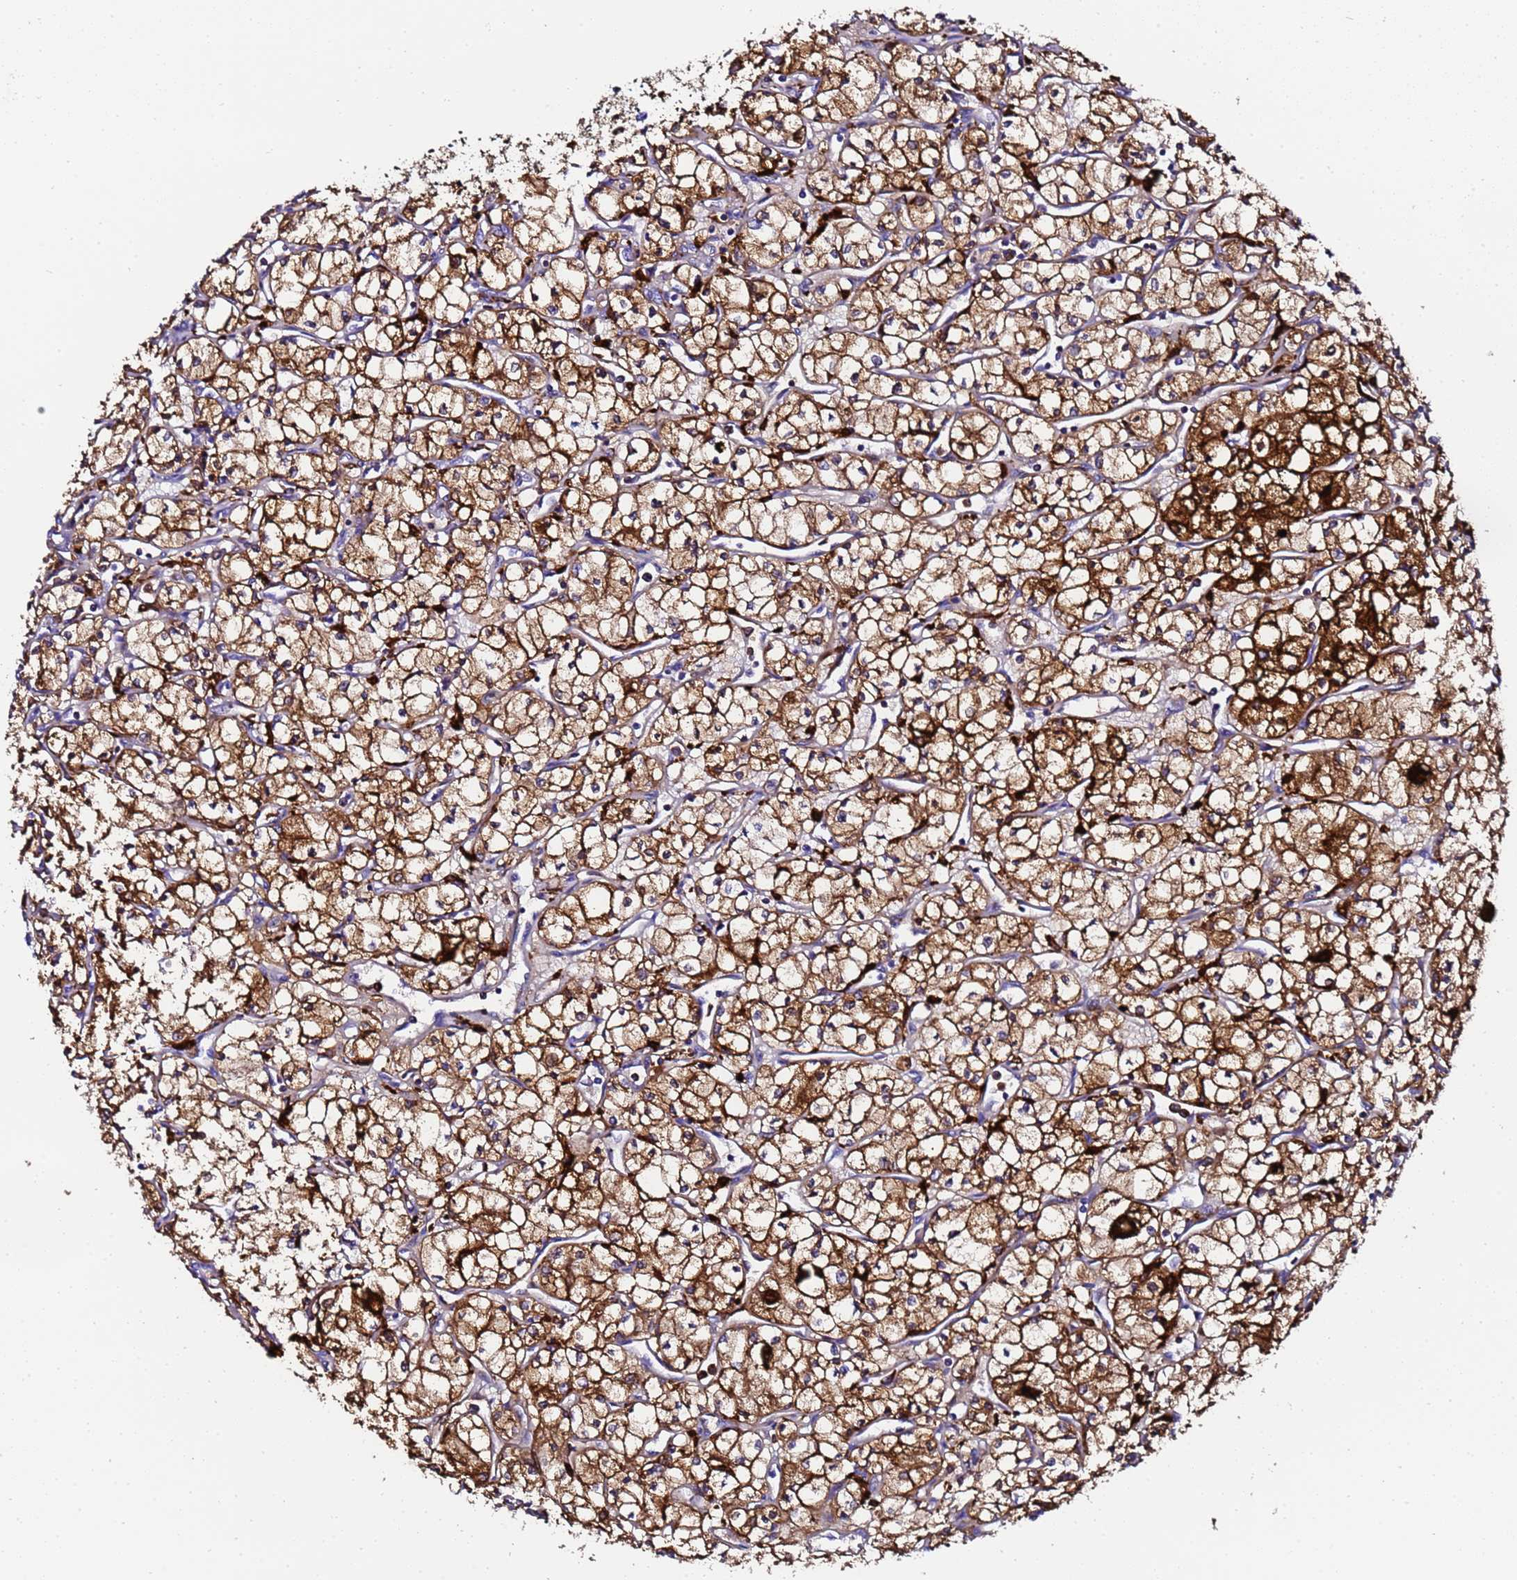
{"staining": {"intensity": "moderate", "quantity": ">75%", "location": "cytoplasmic/membranous"}, "tissue": "renal cancer", "cell_type": "Tumor cells", "image_type": "cancer", "snomed": [{"axis": "morphology", "description": "Adenocarcinoma, NOS"}, {"axis": "topography", "description": "Kidney"}], "caption": "DAB (3,3'-diaminobenzidine) immunohistochemical staining of renal cancer (adenocarcinoma) displays moderate cytoplasmic/membranous protein positivity in approximately >75% of tumor cells.", "gene": "FTL", "patient": {"sex": "male", "age": 59}}